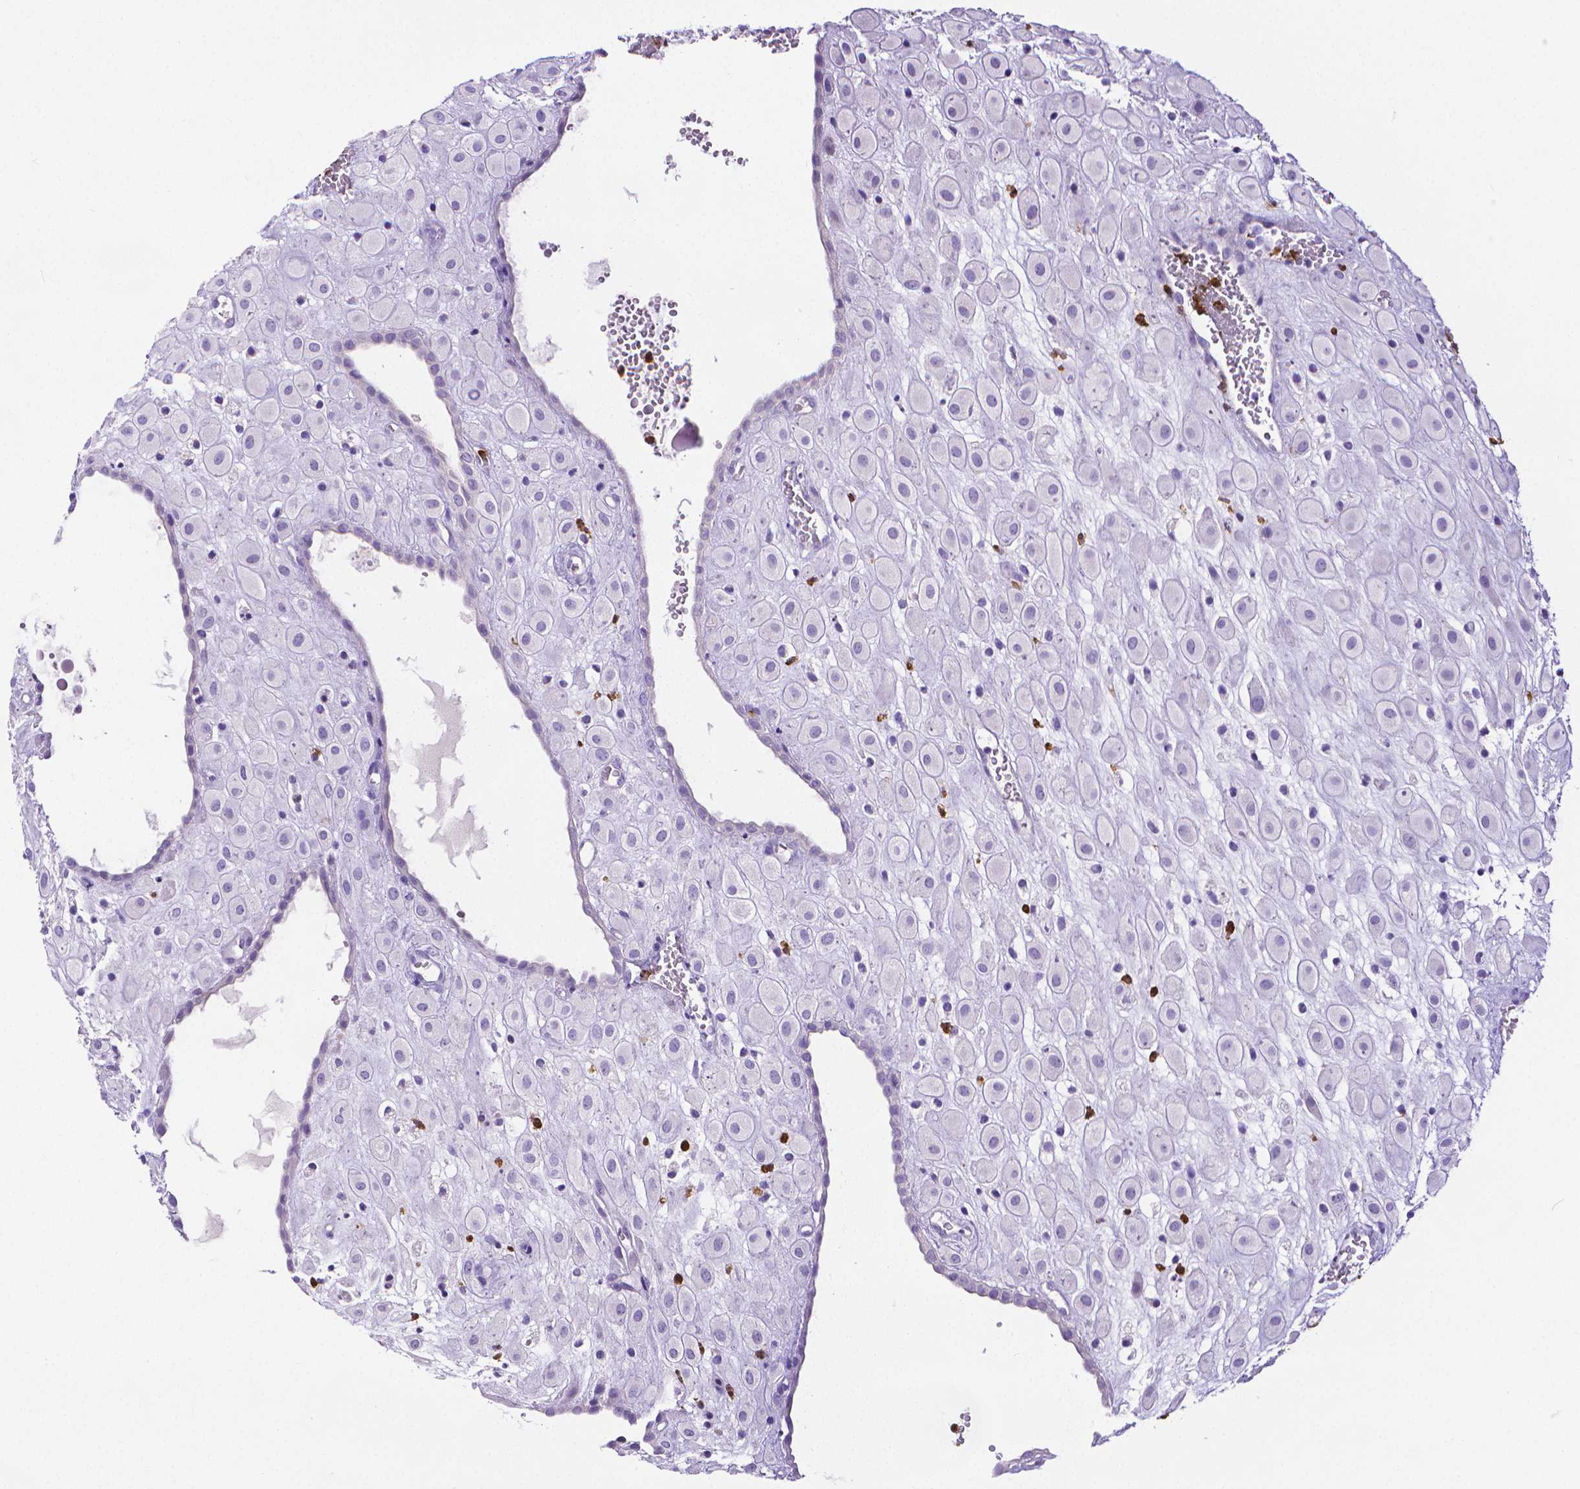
{"staining": {"intensity": "negative", "quantity": "none", "location": "none"}, "tissue": "placenta", "cell_type": "Decidual cells", "image_type": "normal", "snomed": [{"axis": "morphology", "description": "Normal tissue, NOS"}, {"axis": "topography", "description": "Placenta"}], "caption": "Decidual cells show no significant protein expression in unremarkable placenta.", "gene": "MMP9", "patient": {"sex": "female", "age": 24}}